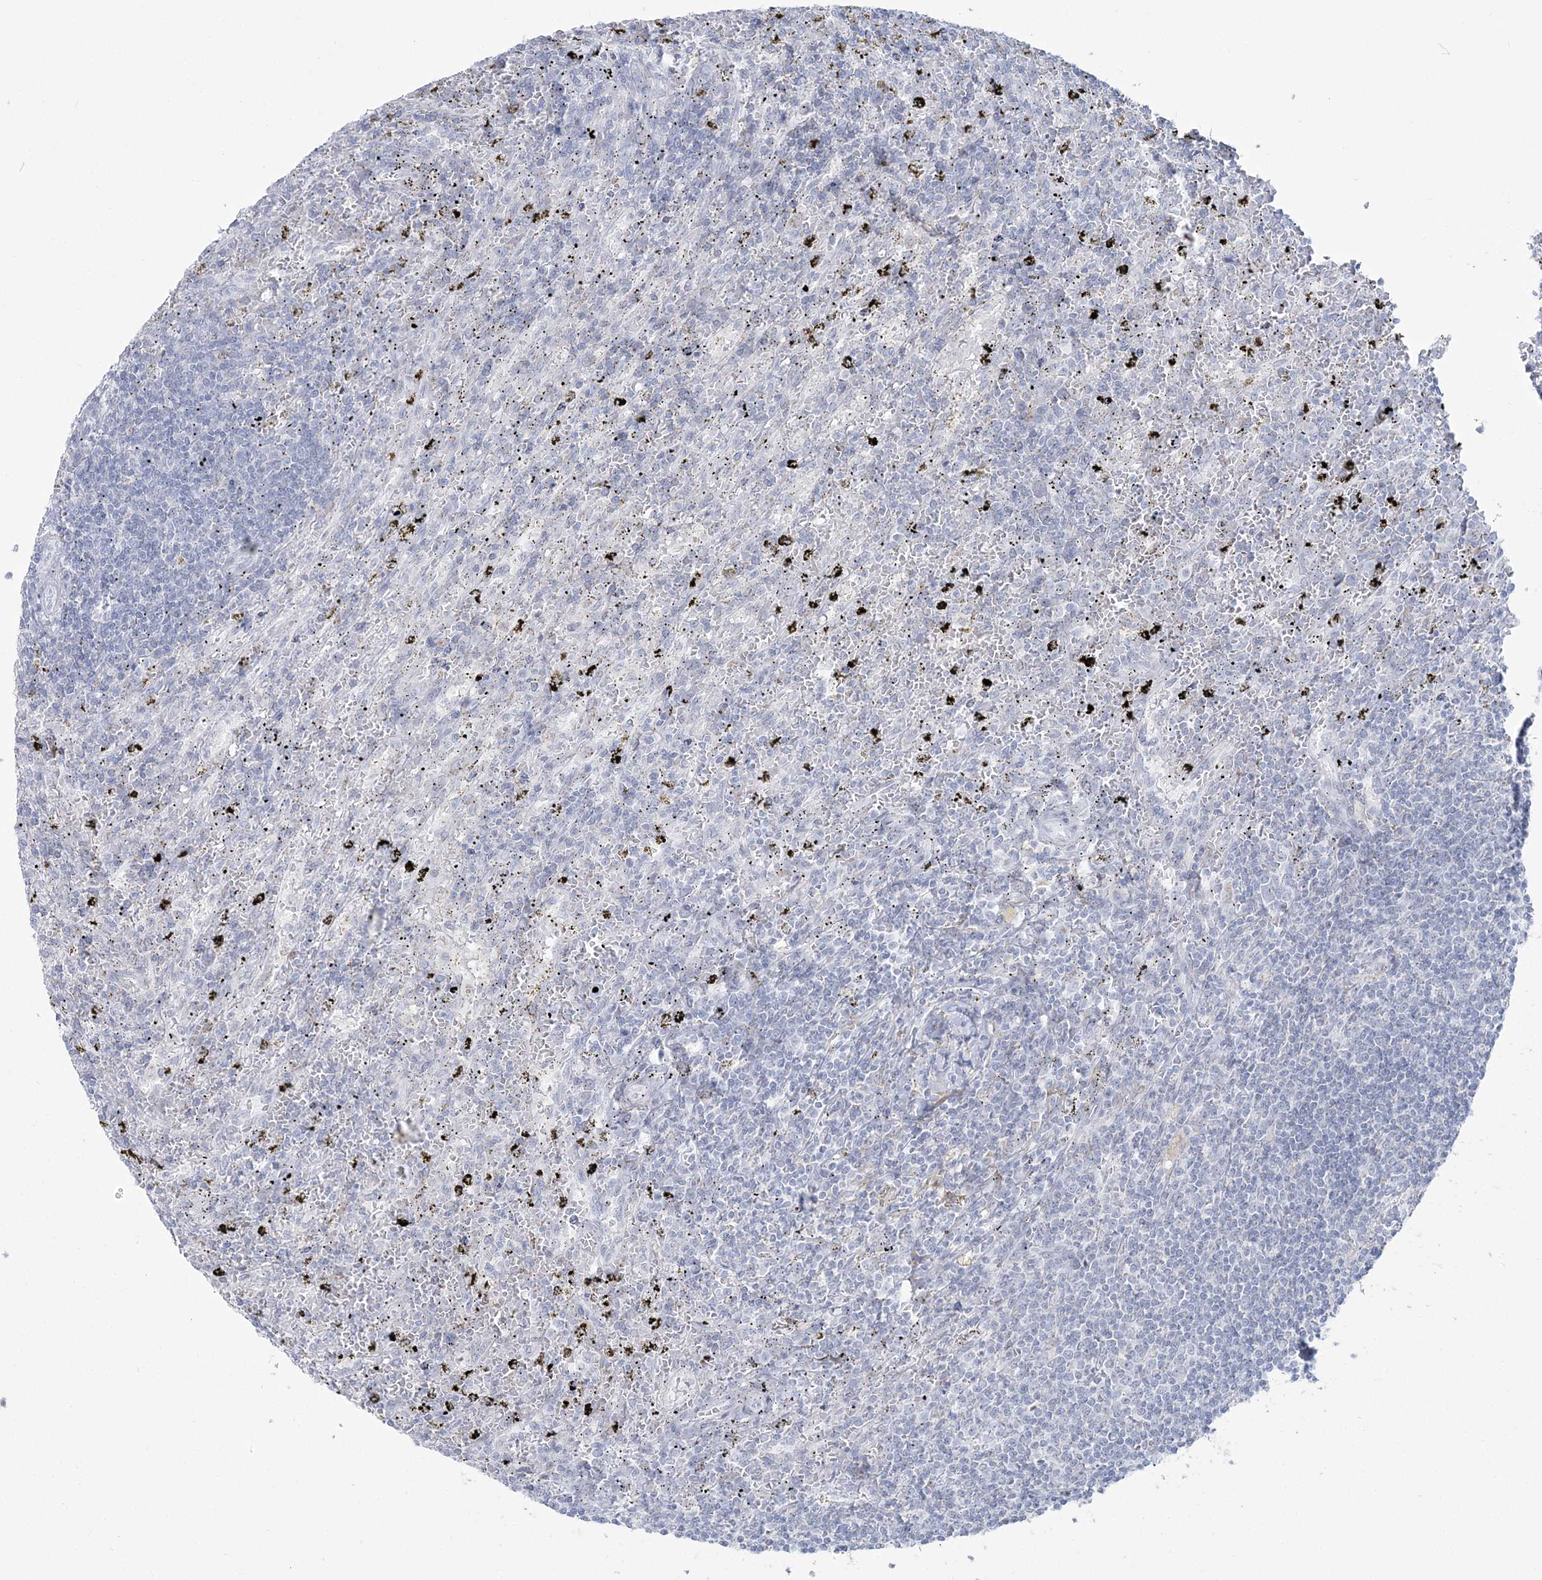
{"staining": {"intensity": "negative", "quantity": "none", "location": "none"}, "tissue": "lymphoma", "cell_type": "Tumor cells", "image_type": "cancer", "snomed": [{"axis": "morphology", "description": "Malignant lymphoma, non-Hodgkin's type, Low grade"}, {"axis": "topography", "description": "Spleen"}], "caption": "A high-resolution histopathology image shows IHC staining of lymphoma, which reveals no significant positivity in tumor cells.", "gene": "ZNF843", "patient": {"sex": "male", "age": 76}}